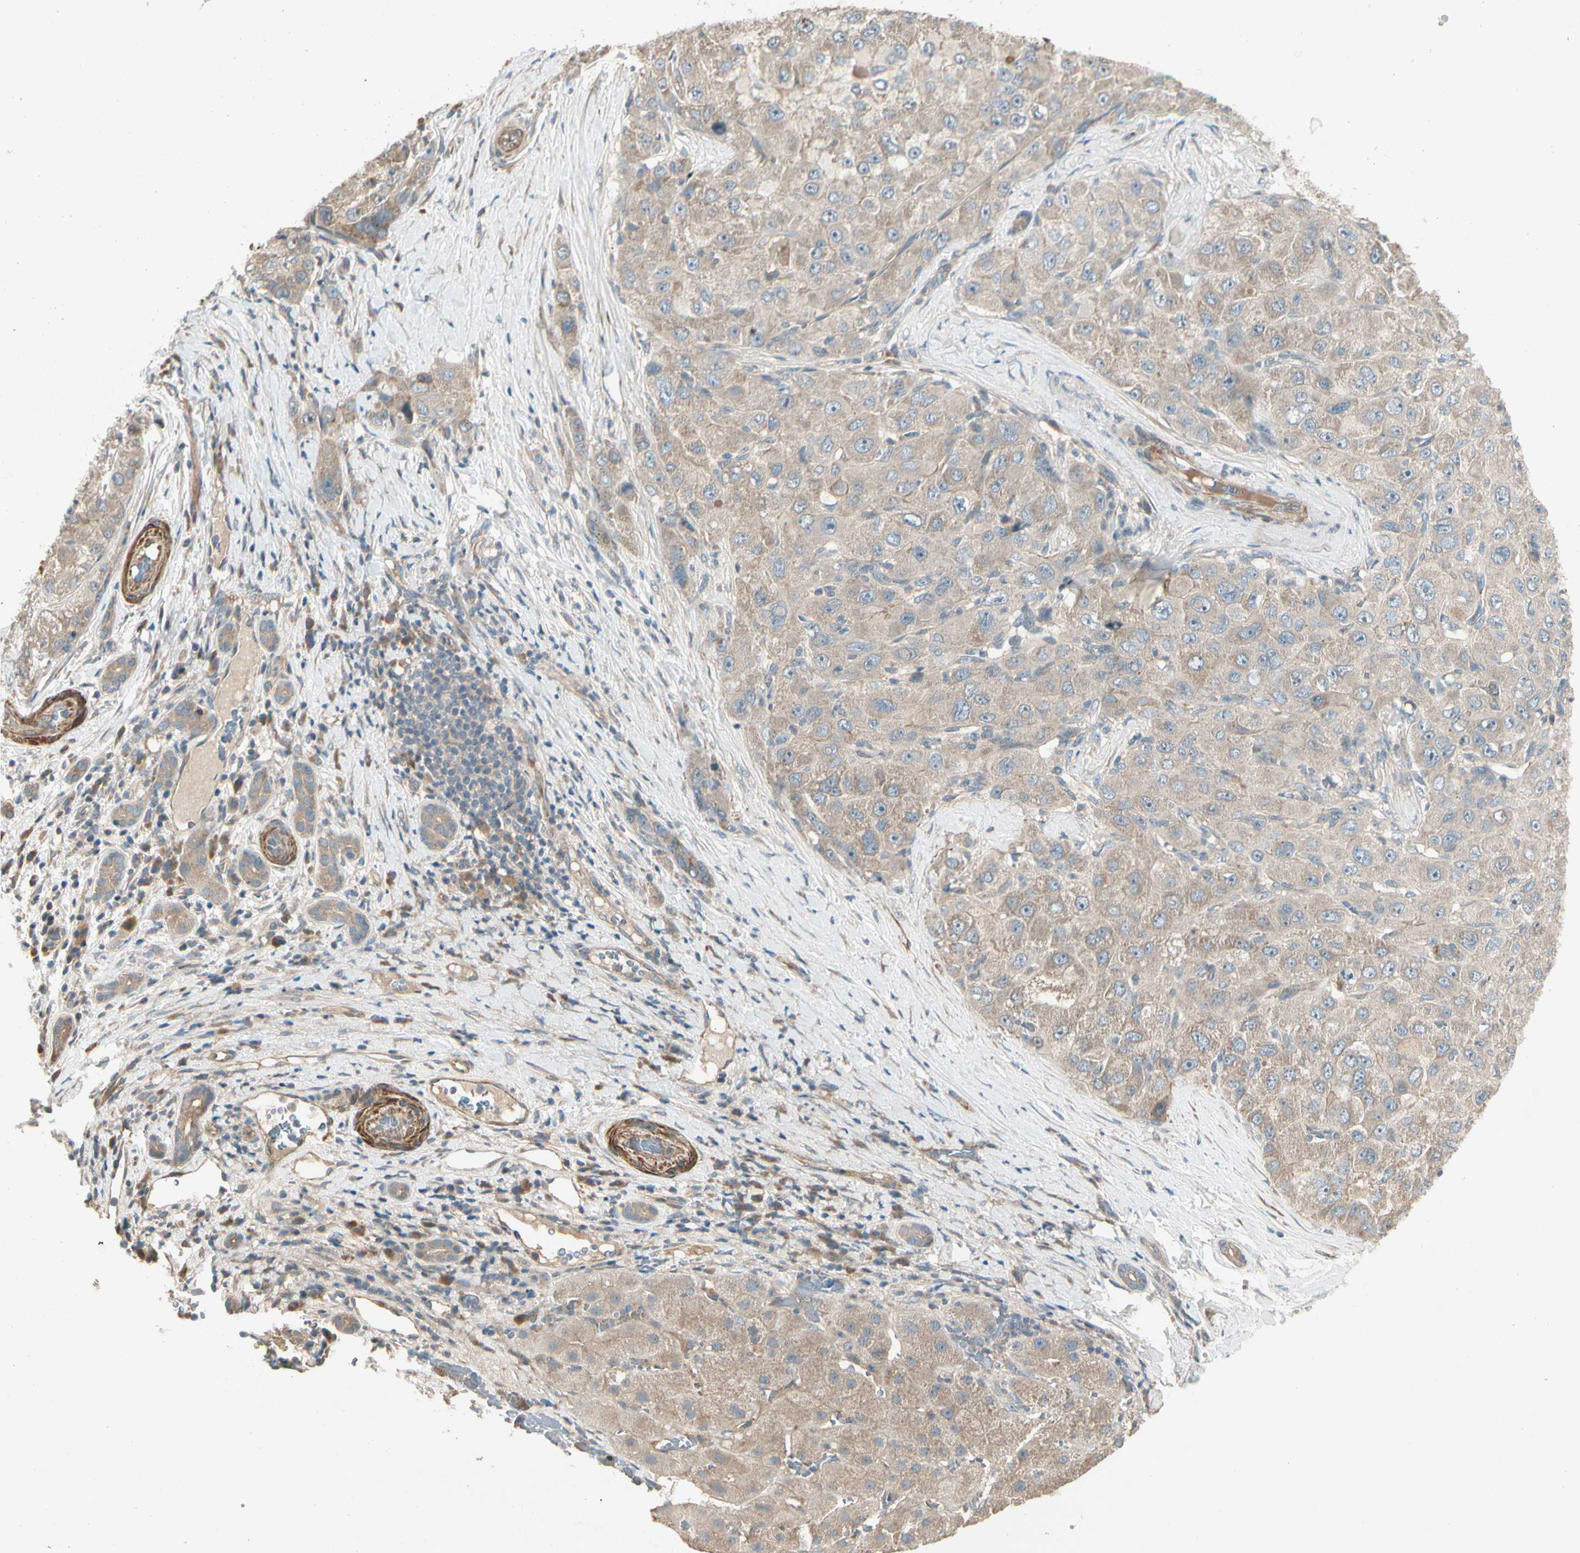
{"staining": {"intensity": "weak", "quantity": ">75%", "location": "cytoplasmic/membranous"}, "tissue": "liver cancer", "cell_type": "Tumor cells", "image_type": "cancer", "snomed": [{"axis": "morphology", "description": "Carcinoma, Hepatocellular, NOS"}, {"axis": "topography", "description": "Liver"}], "caption": "Liver cancer (hepatocellular carcinoma) tissue displays weak cytoplasmic/membranous staining in approximately >75% of tumor cells, visualized by immunohistochemistry.", "gene": "ACVR1", "patient": {"sex": "male", "age": 80}}